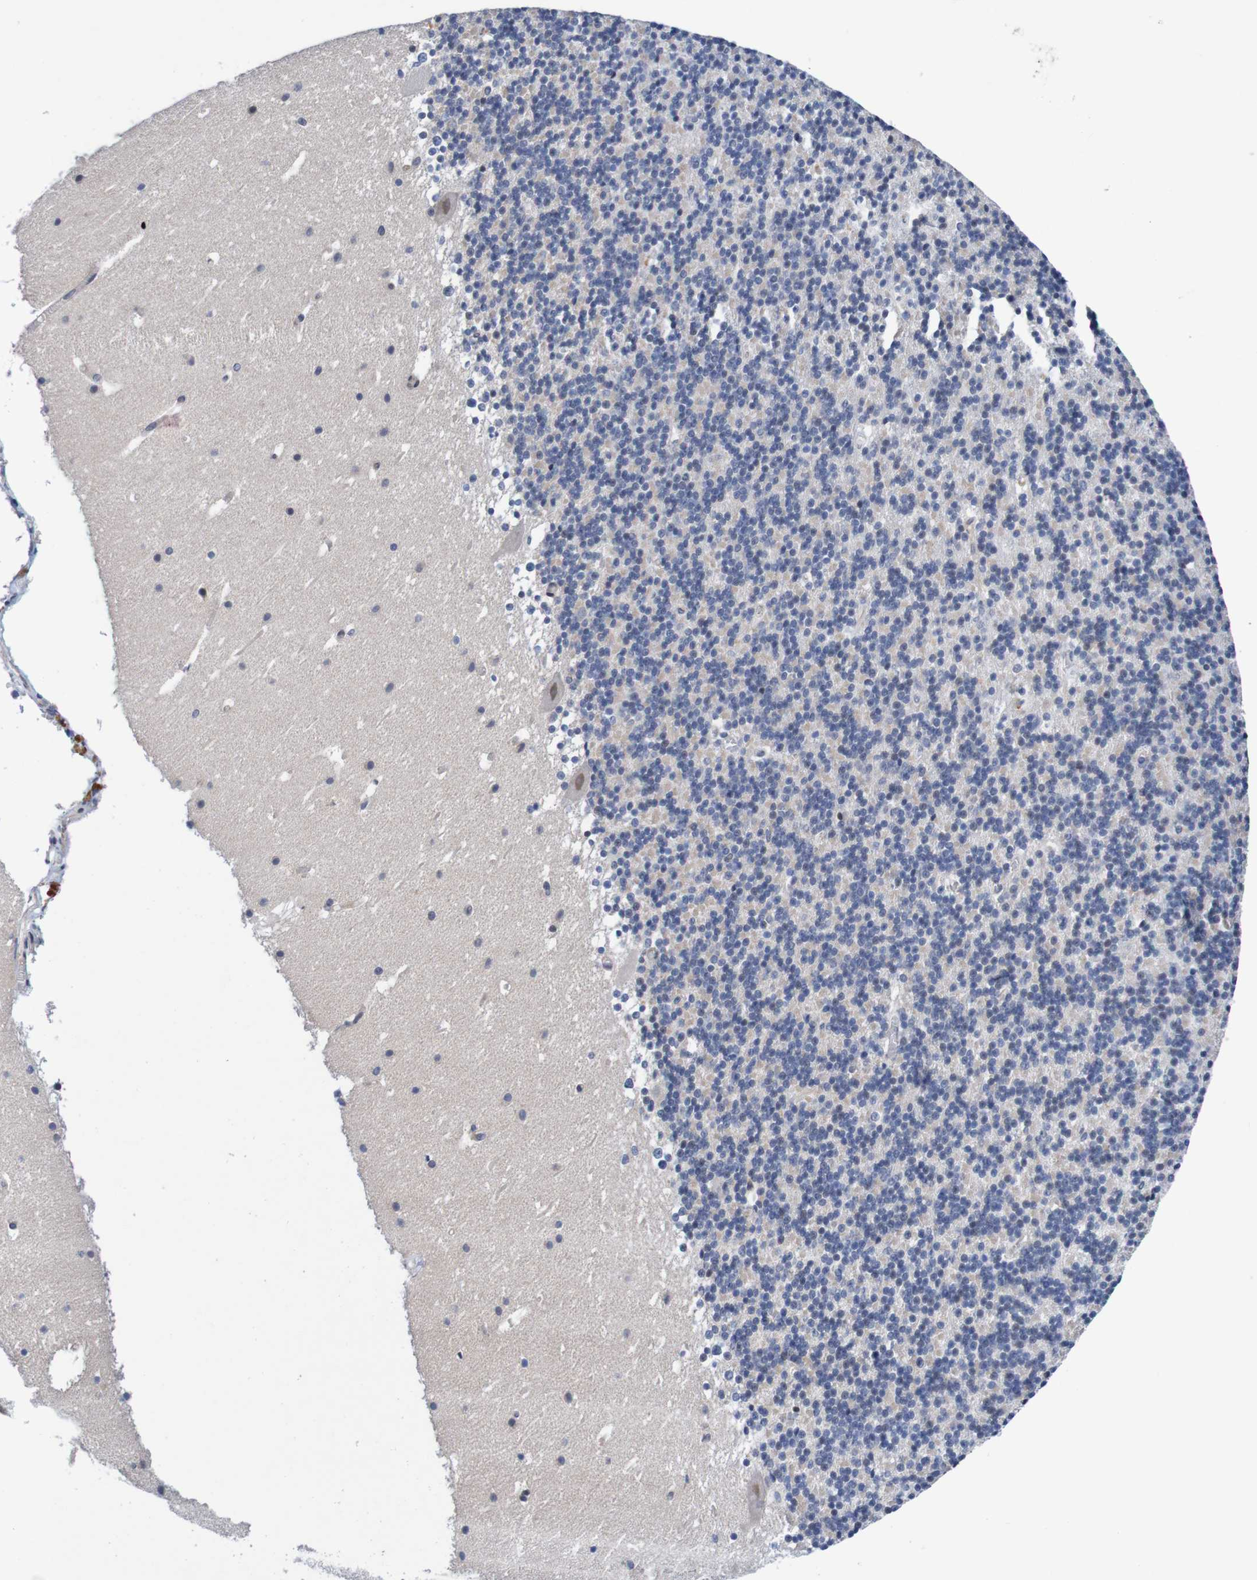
{"staining": {"intensity": "negative", "quantity": "none", "location": "none"}, "tissue": "cerebellum", "cell_type": "Cells in granular layer", "image_type": "normal", "snomed": [{"axis": "morphology", "description": "Normal tissue, NOS"}, {"axis": "topography", "description": "Cerebellum"}], "caption": "IHC histopathology image of normal cerebellum stained for a protein (brown), which shows no positivity in cells in granular layer. The staining is performed using DAB brown chromogen with nuclei counter-stained in using hematoxylin.", "gene": "CPED1", "patient": {"sex": "male", "age": 45}}